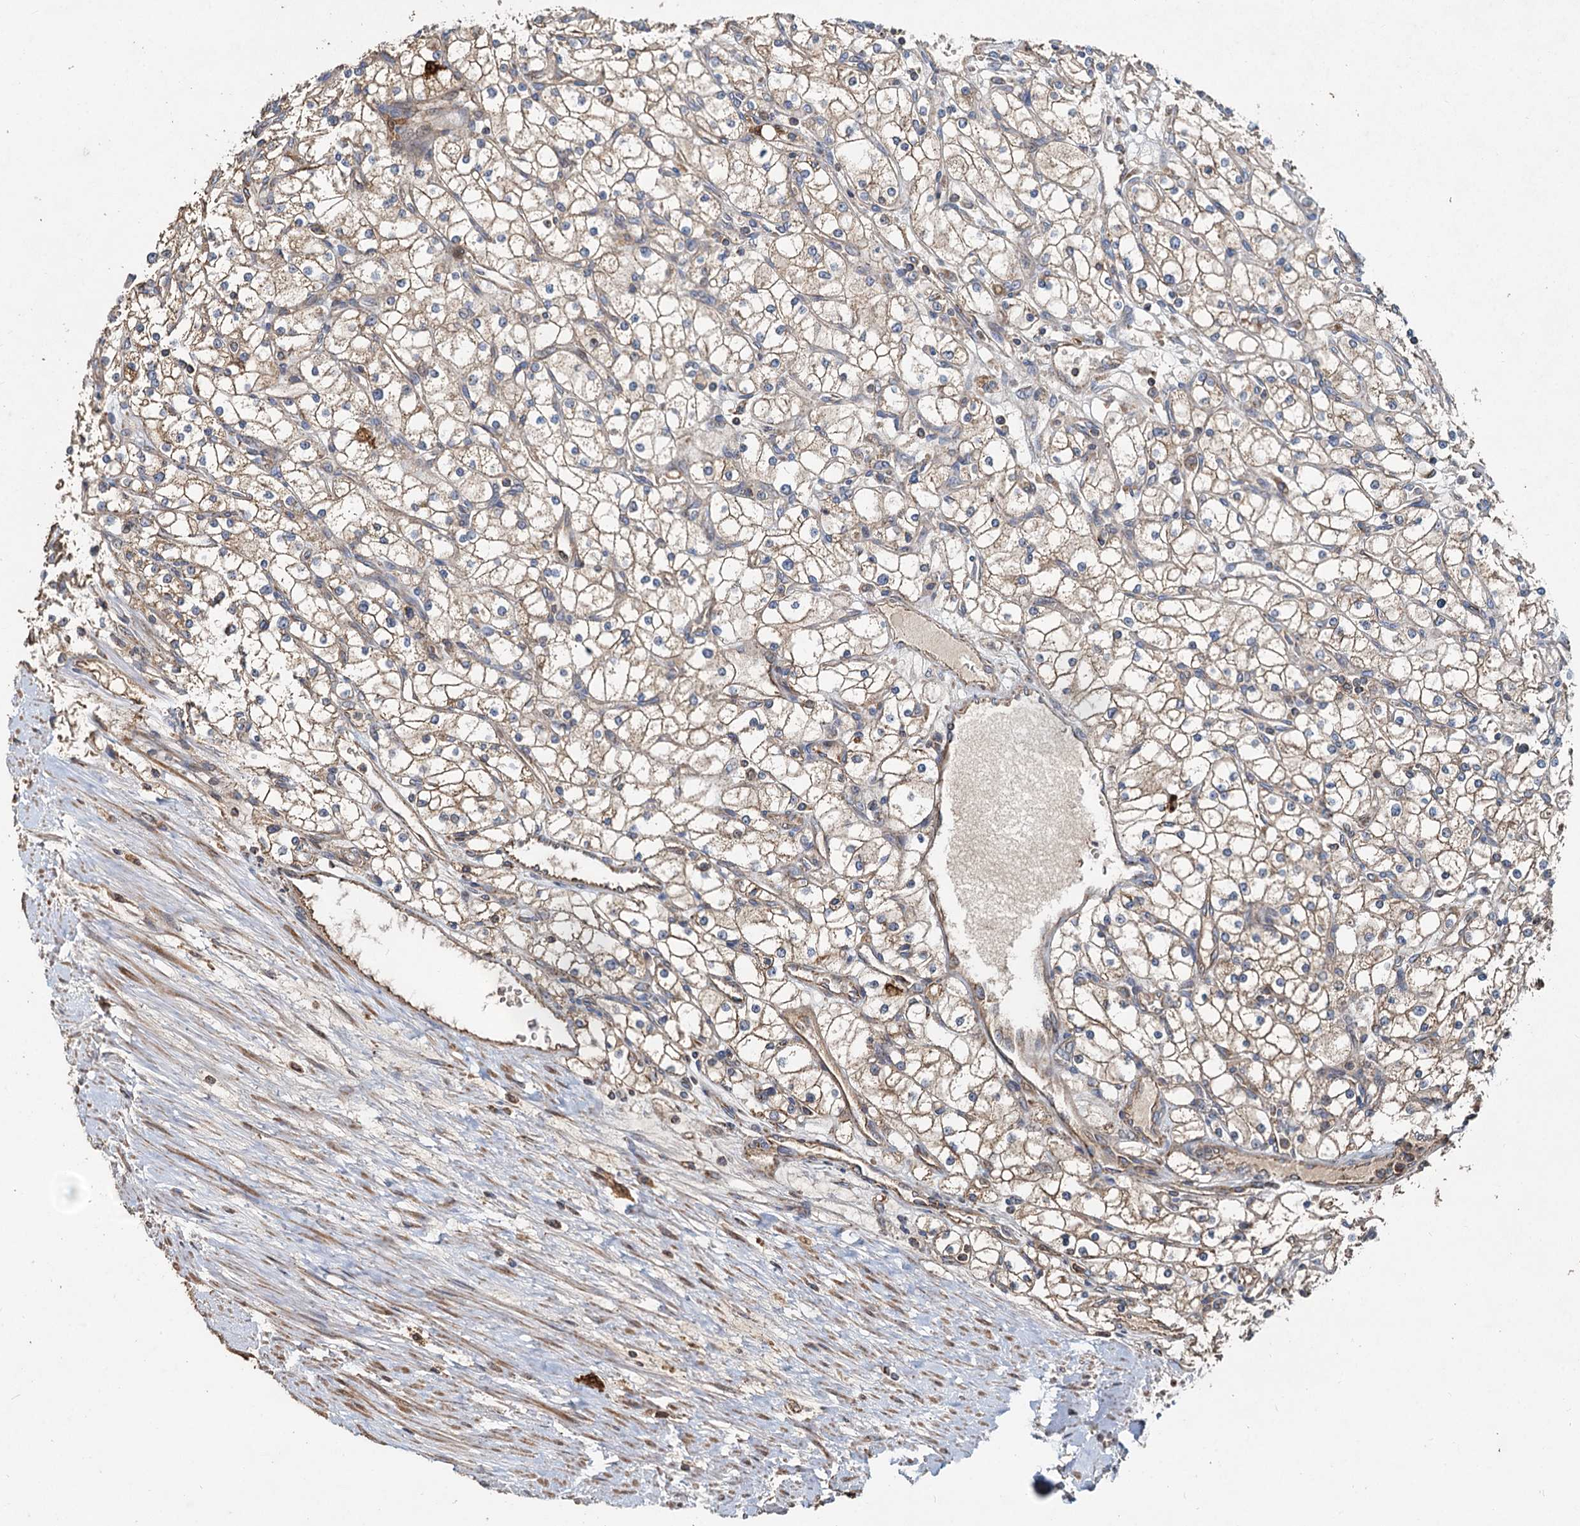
{"staining": {"intensity": "weak", "quantity": ">75%", "location": "cytoplasmic/membranous"}, "tissue": "renal cancer", "cell_type": "Tumor cells", "image_type": "cancer", "snomed": [{"axis": "morphology", "description": "Adenocarcinoma, NOS"}, {"axis": "topography", "description": "Kidney"}], "caption": "The immunohistochemical stain highlights weak cytoplasmic/membranous staining in tumor cells of renal cancer tissue.", "gene": "SDS", "patient": {"sex": "male", "age": 80}}